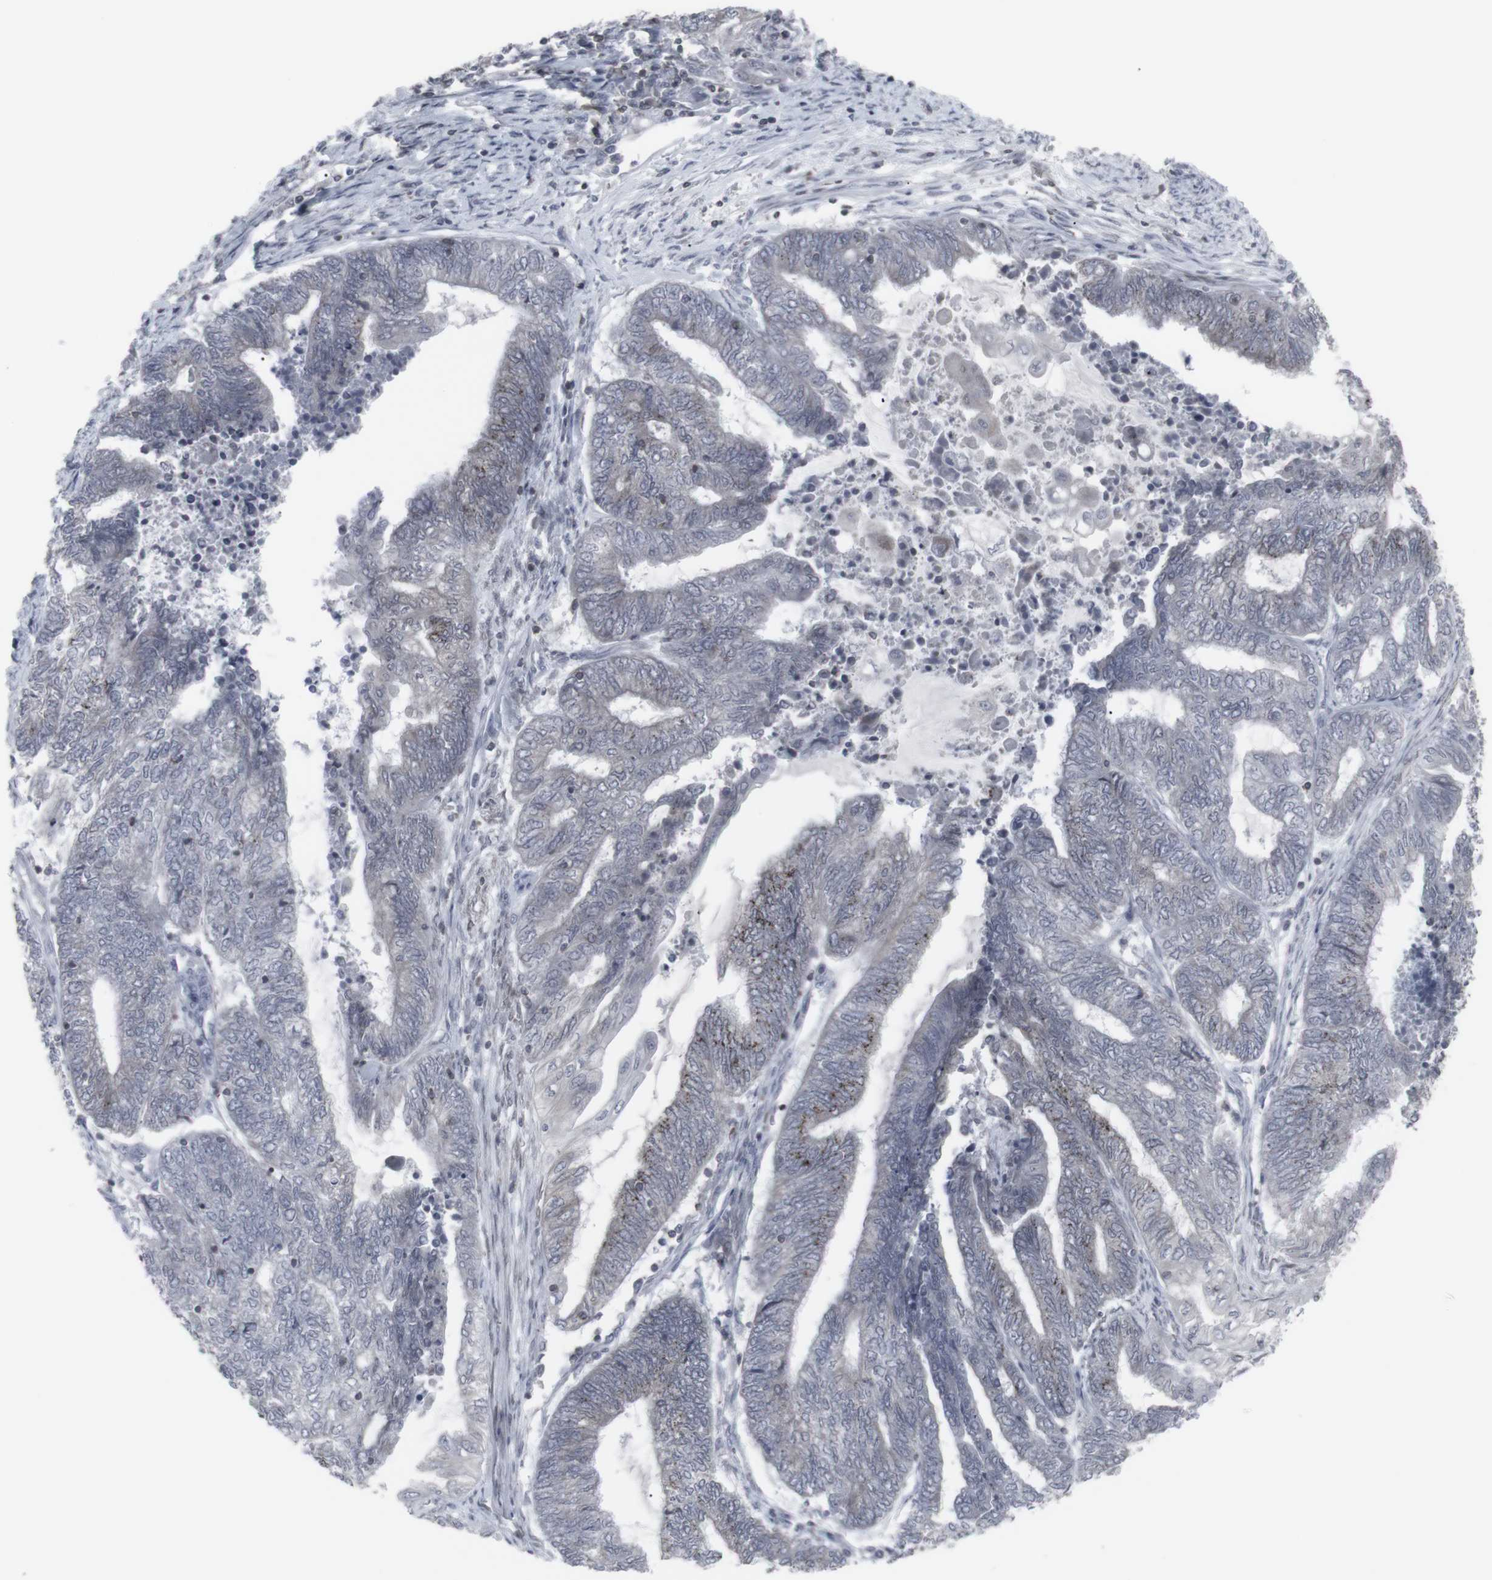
{"staining": {"intensity": "moderate", "quantity": "<25%", "location": "cytoplasmic/membranous"}, "tissue": "endometrial cancer", "cell_type": "Tumor cells", "image_type": "cancer", "snomed": [{"axis": "morphology", "description": "Adenocarcinoma, NOS"}, {"axis": "topography", "description": "Uterus"}, {"axis": "topography", "description": "Endometrium"}], "caption": "The histopathology image reveals staining of endometrial adenocarcinoma, revealing moderate cytoplasmic/membranous protein expression (brown color) within tumor cells.", "gene": "APOBEC2", "patient": {"sex": "female", "age": 70}}